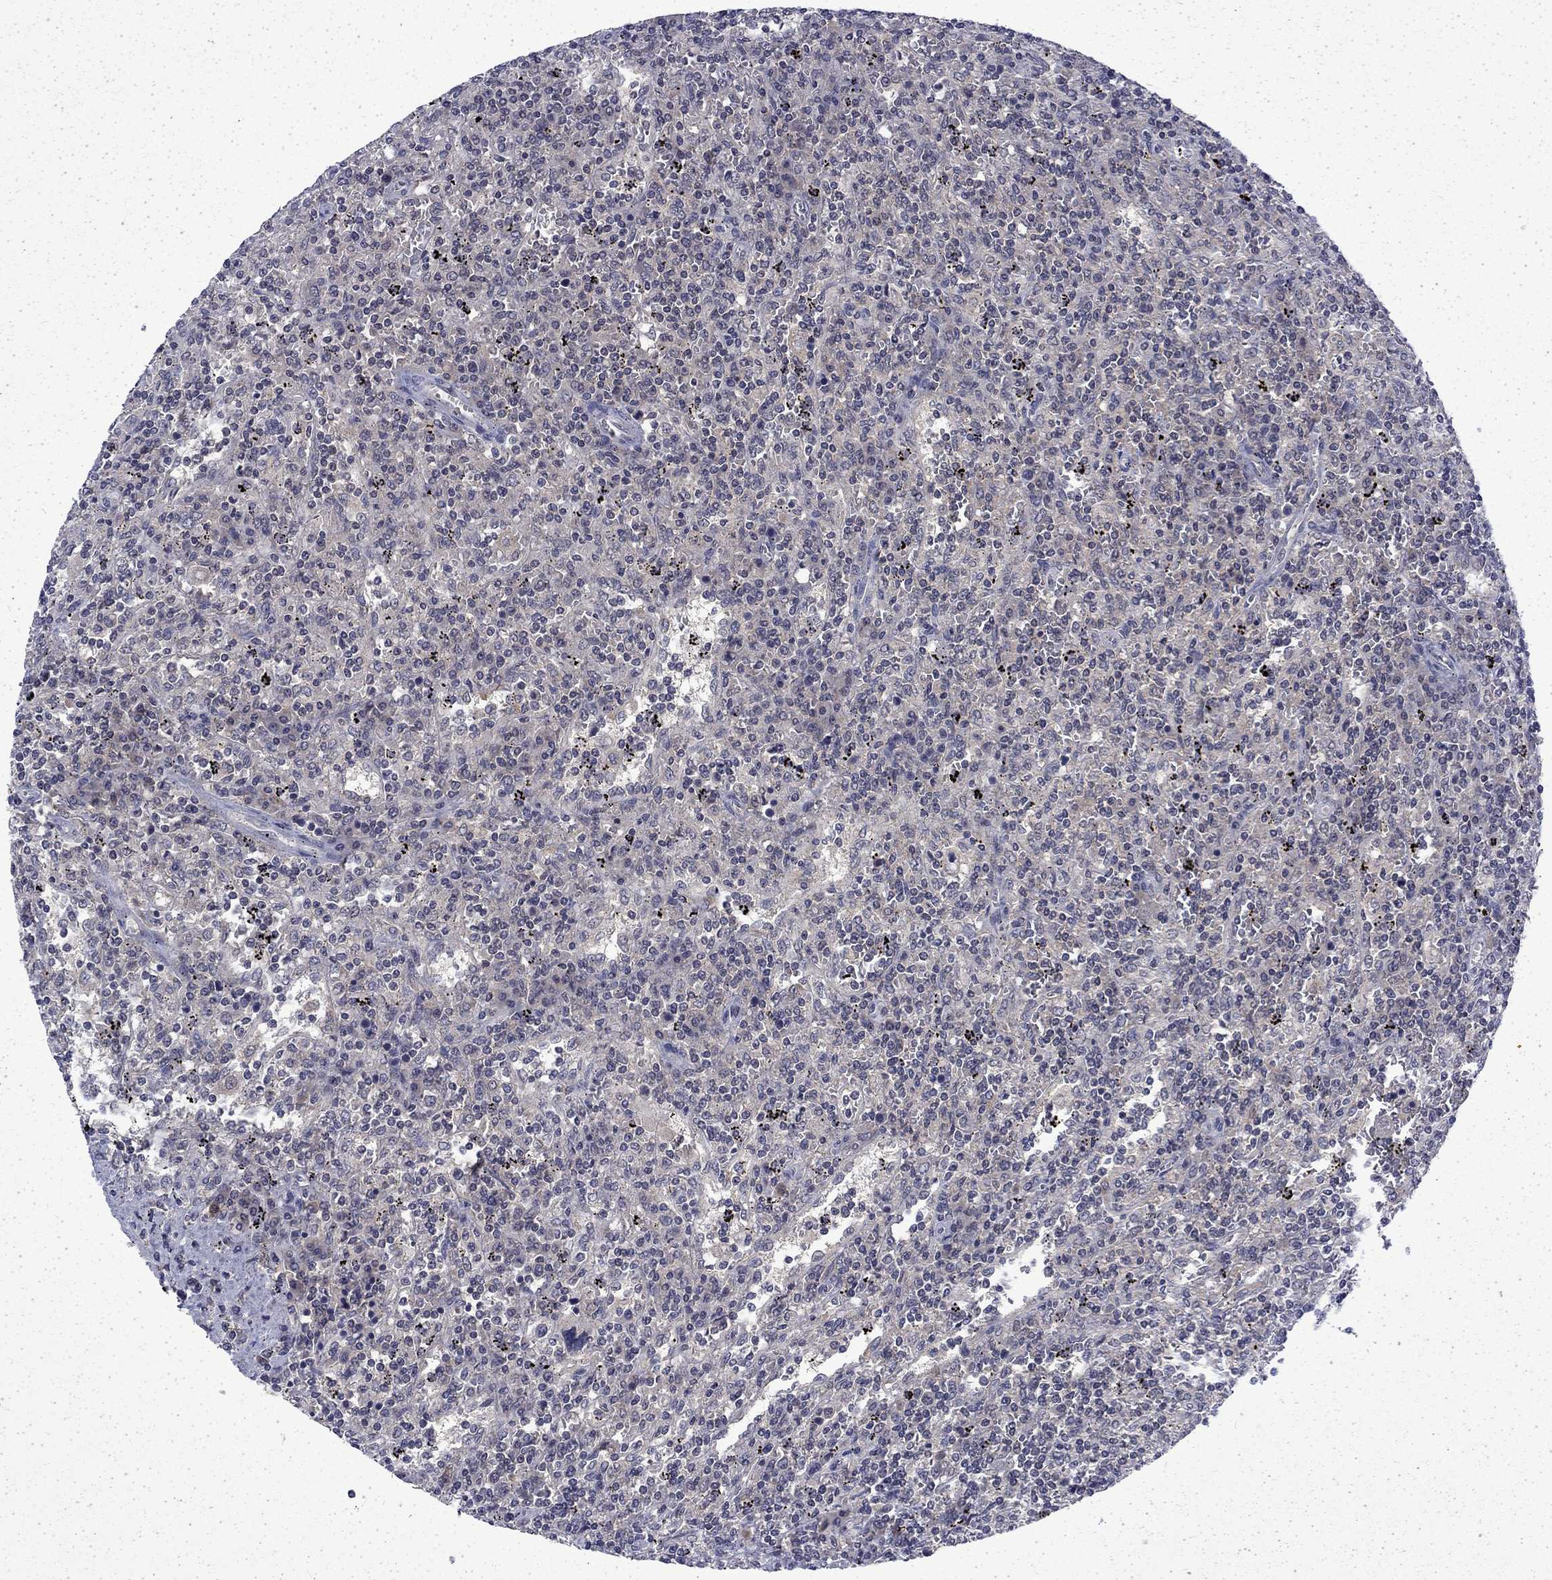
{"staining": {"intensity": "negative", "quantity": "none", "location": "none"}, "tissue": "lymphoma", "cell_type": "Tumor cells", "image_type": "cancer", "snomed": [{"axis": "morphology", "description": "Malignant lymphoma, non-Hodgkin's type, Low grade"}, {"axis": "topography", "description": "Spleen"}], "caption": "Tumor cells show no significant expression in lymphoma.", "gene": "CHAT", "patient": {"sex": "male", "age": 62}}